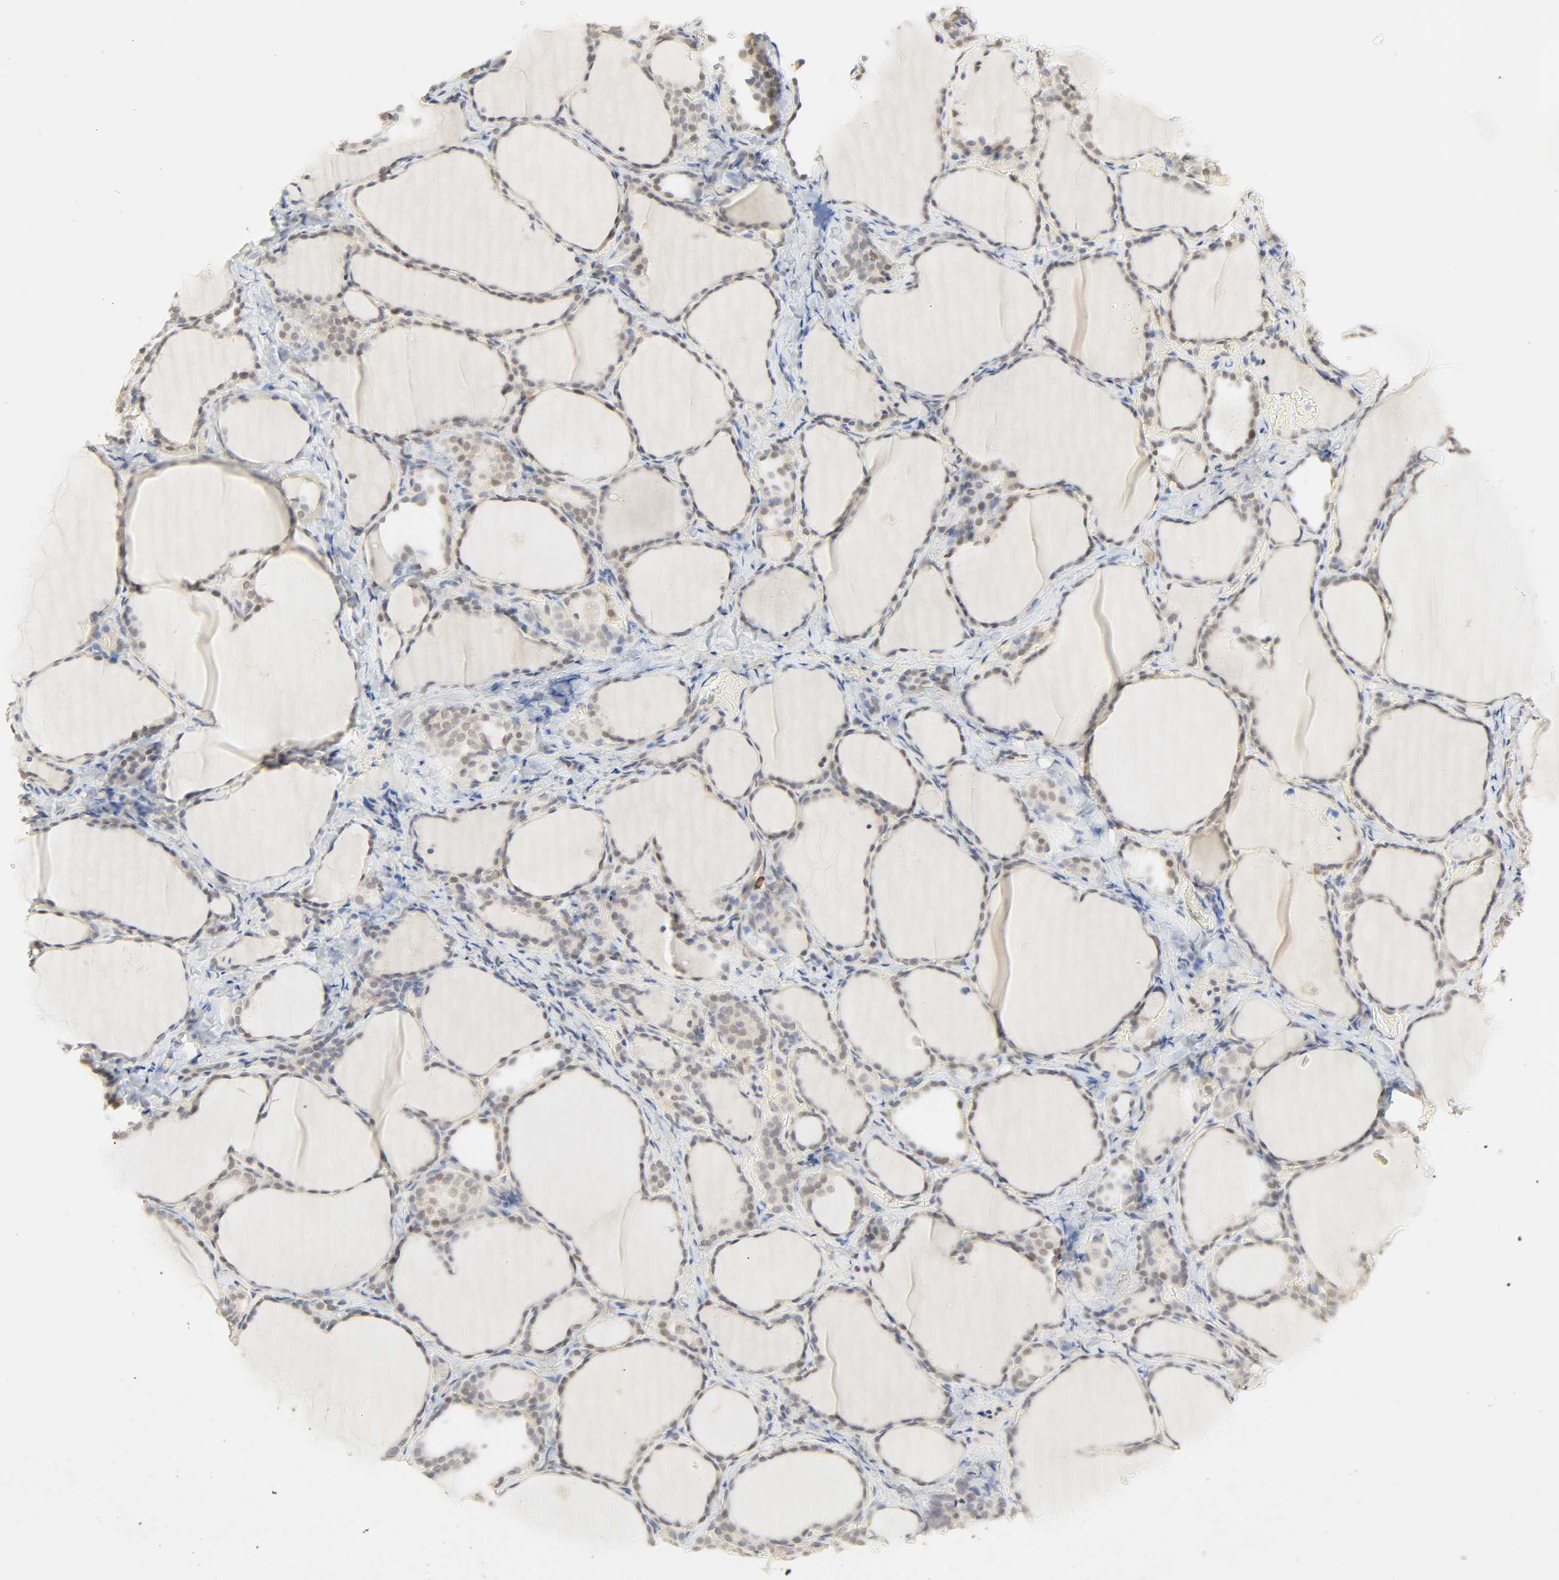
{"staining": {"intensity": "weak", "quantity": "25%-75%", "location": "cytoplasmic/membranous"}, "tissue": "thyroid gland", "cell_type": "Glandular cells", "image_type": "normal", "snomed": [{"axis": "morphology", "description": "Normal tissue, NOS"}, {"axis": "morphology", "description": "Papillary adenocarcinoma, NOS"}, {"axis": "topography", "description": "Thyroid gland"}], "caption": "A high-resolution micrograph shows immunohistochemistry (IHC) staining of normal thyroid gland, which reveals weak cytoplasmic/membranous expression in approximately 25%-75% of glandular cells.", "gene": "ACSS2", "patient": {"sex": "female", "age": 30}}